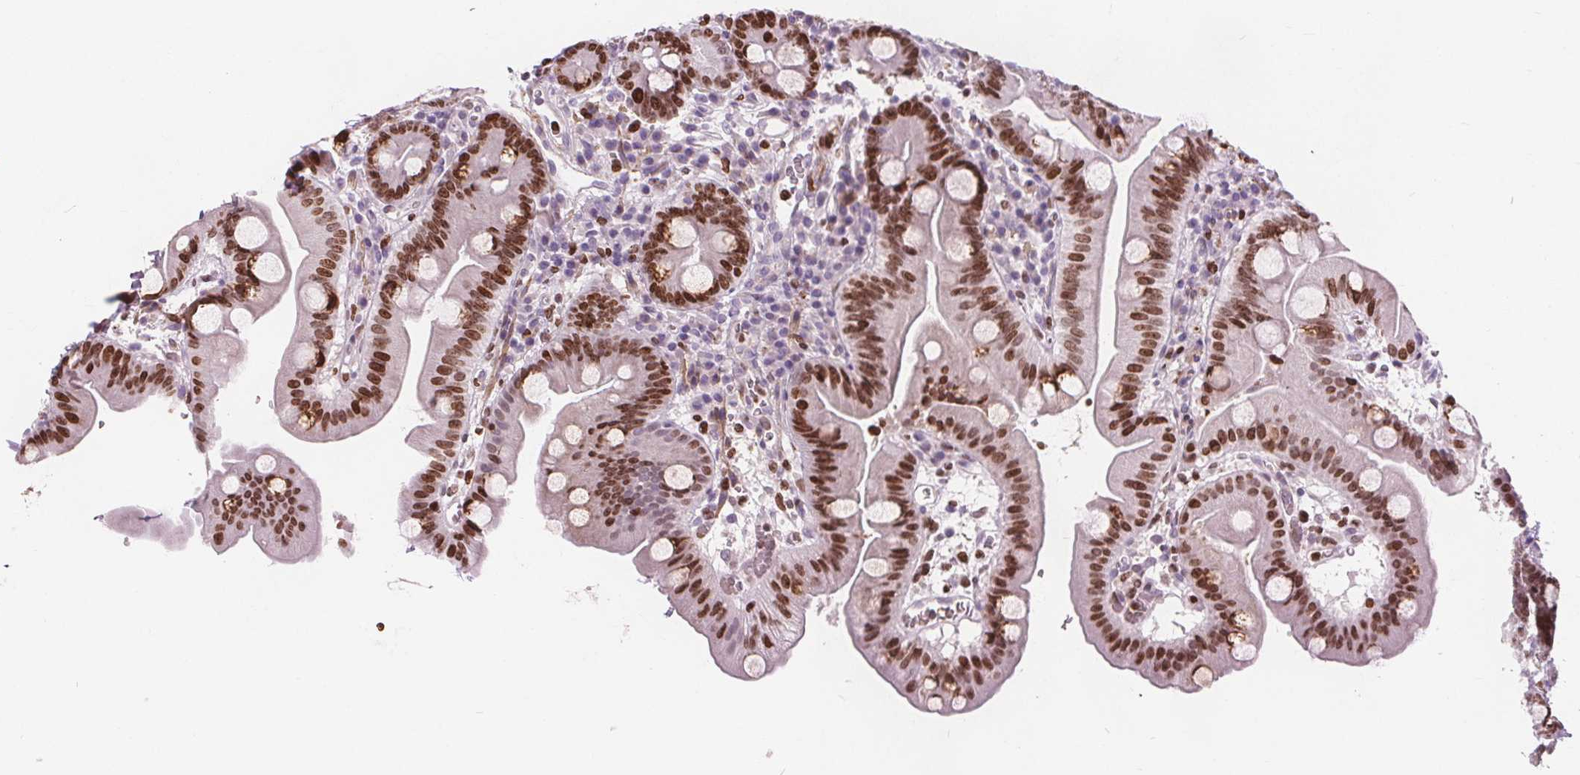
{"staining": {"intensity": "strong", "quantity": ">75%", "location": "nuclear"}, "tissue": "duodenum", "cell_type": "Glandular cells", "image_type": "normal", "snomed": [{"axis": "morphology", "description": "Normal tissue, NOS"}, {"axis": "topography", "description": "Duodenum"}], "caption": "Protein staining exhibits strong nuclear positivity in approximately >75% of glandular cells in unremarkable duodenum. The protein is shown in brown color, while the nuclei are stained blue.", "gene": "ISLR2", "patient": {"sex": "male", "age": 59}}